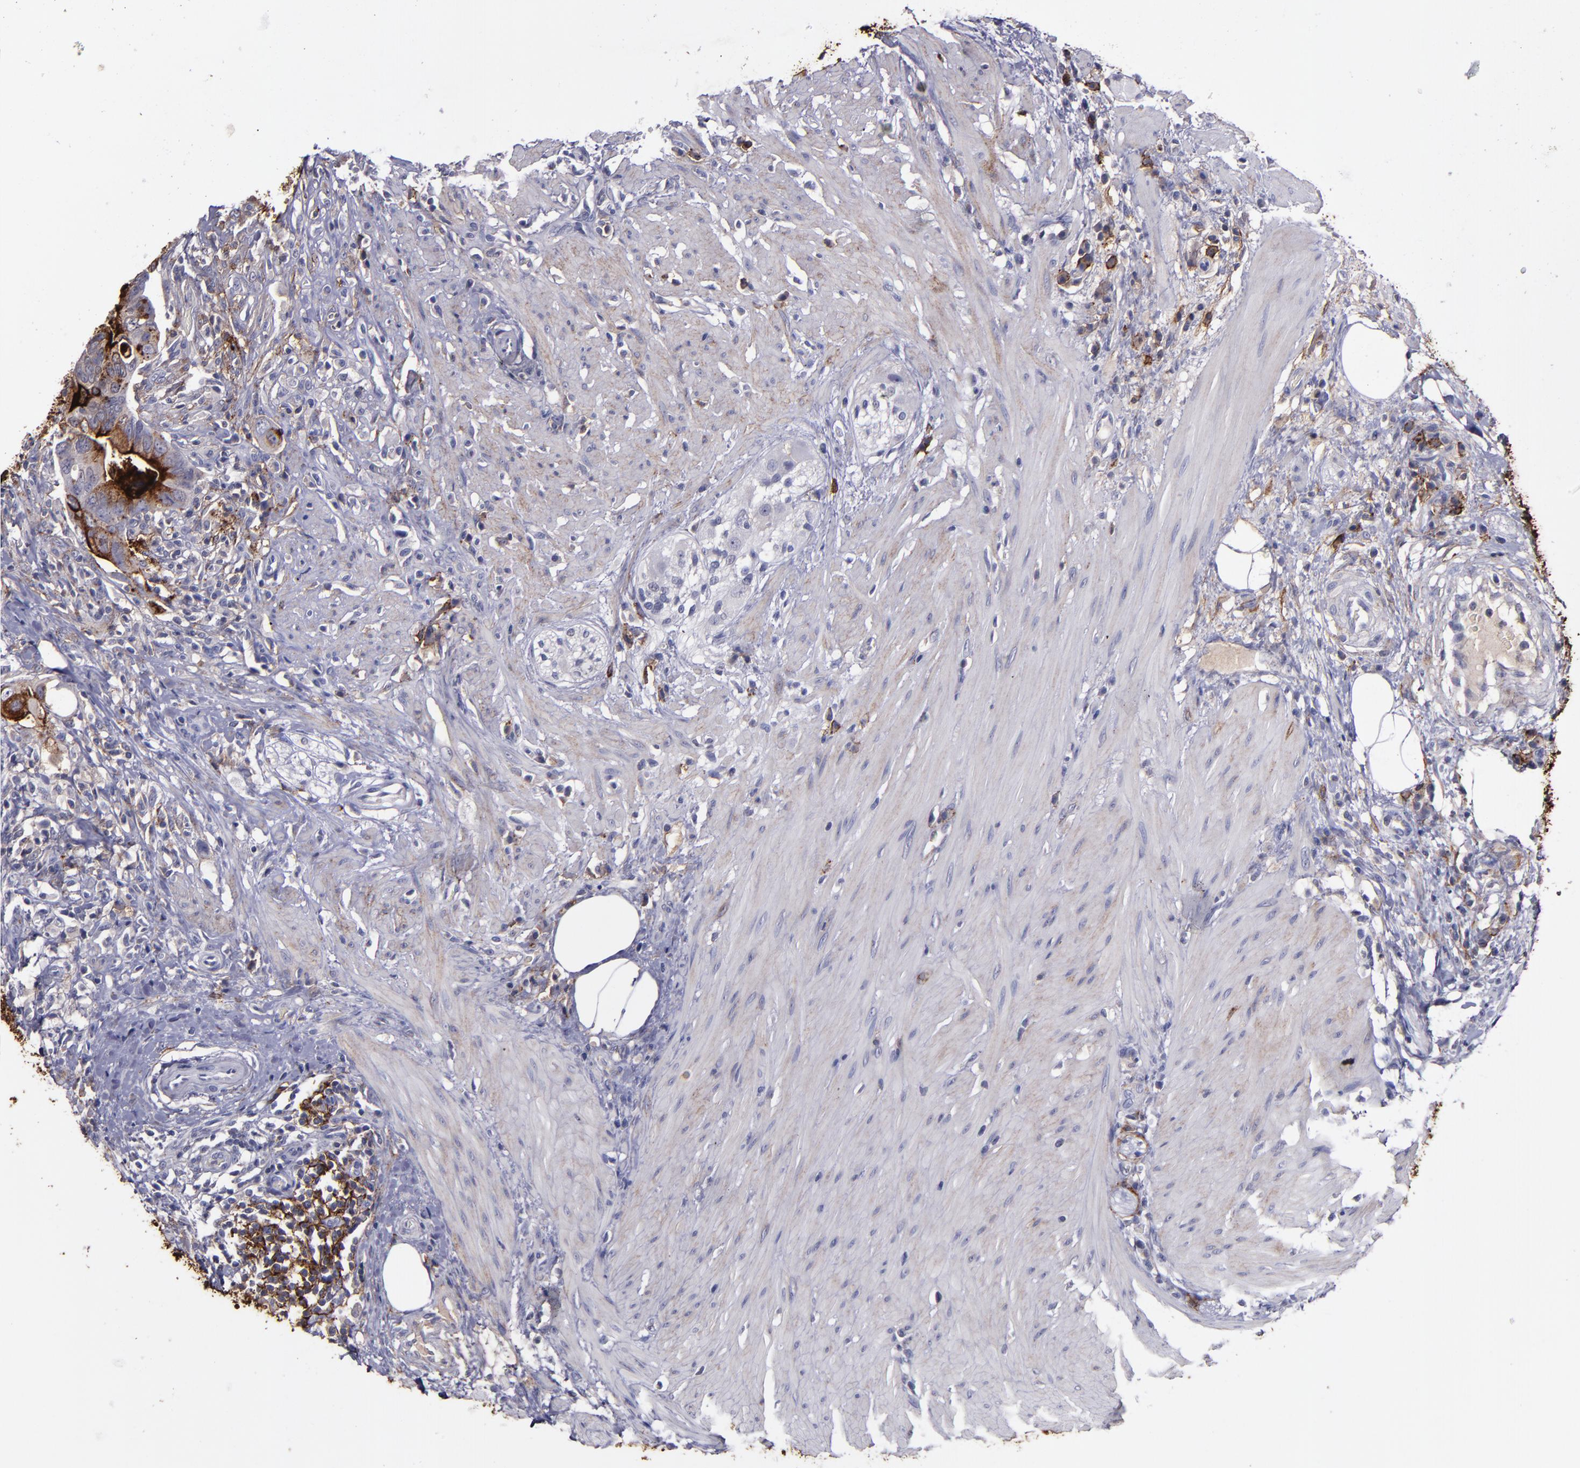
{"staining": {"intensity": "moderate", "quantity": ">75%", "location": "cytoplasmic/membranous"}, "tissue": "colorectal cancer", "cell_type": "Tumor cells", "image_type": "cancer", "snomed": [{"axis": "morphology", "description": "Adenocarcinoma, NOS"}, {"axis": "topography", "description": "Rectum"}], "caption": "This photomicrograph displays colorectal cancer (adenocarcinoma) stained with immunohistochemistry to label a protein in brown. The cytoplasmic/membranous of tumor cells show moderate positivity for the protein. Nuclei are counter-stained blue.", "gene": "MFGE8", "patient": {"sex": "male", "age": 53}}